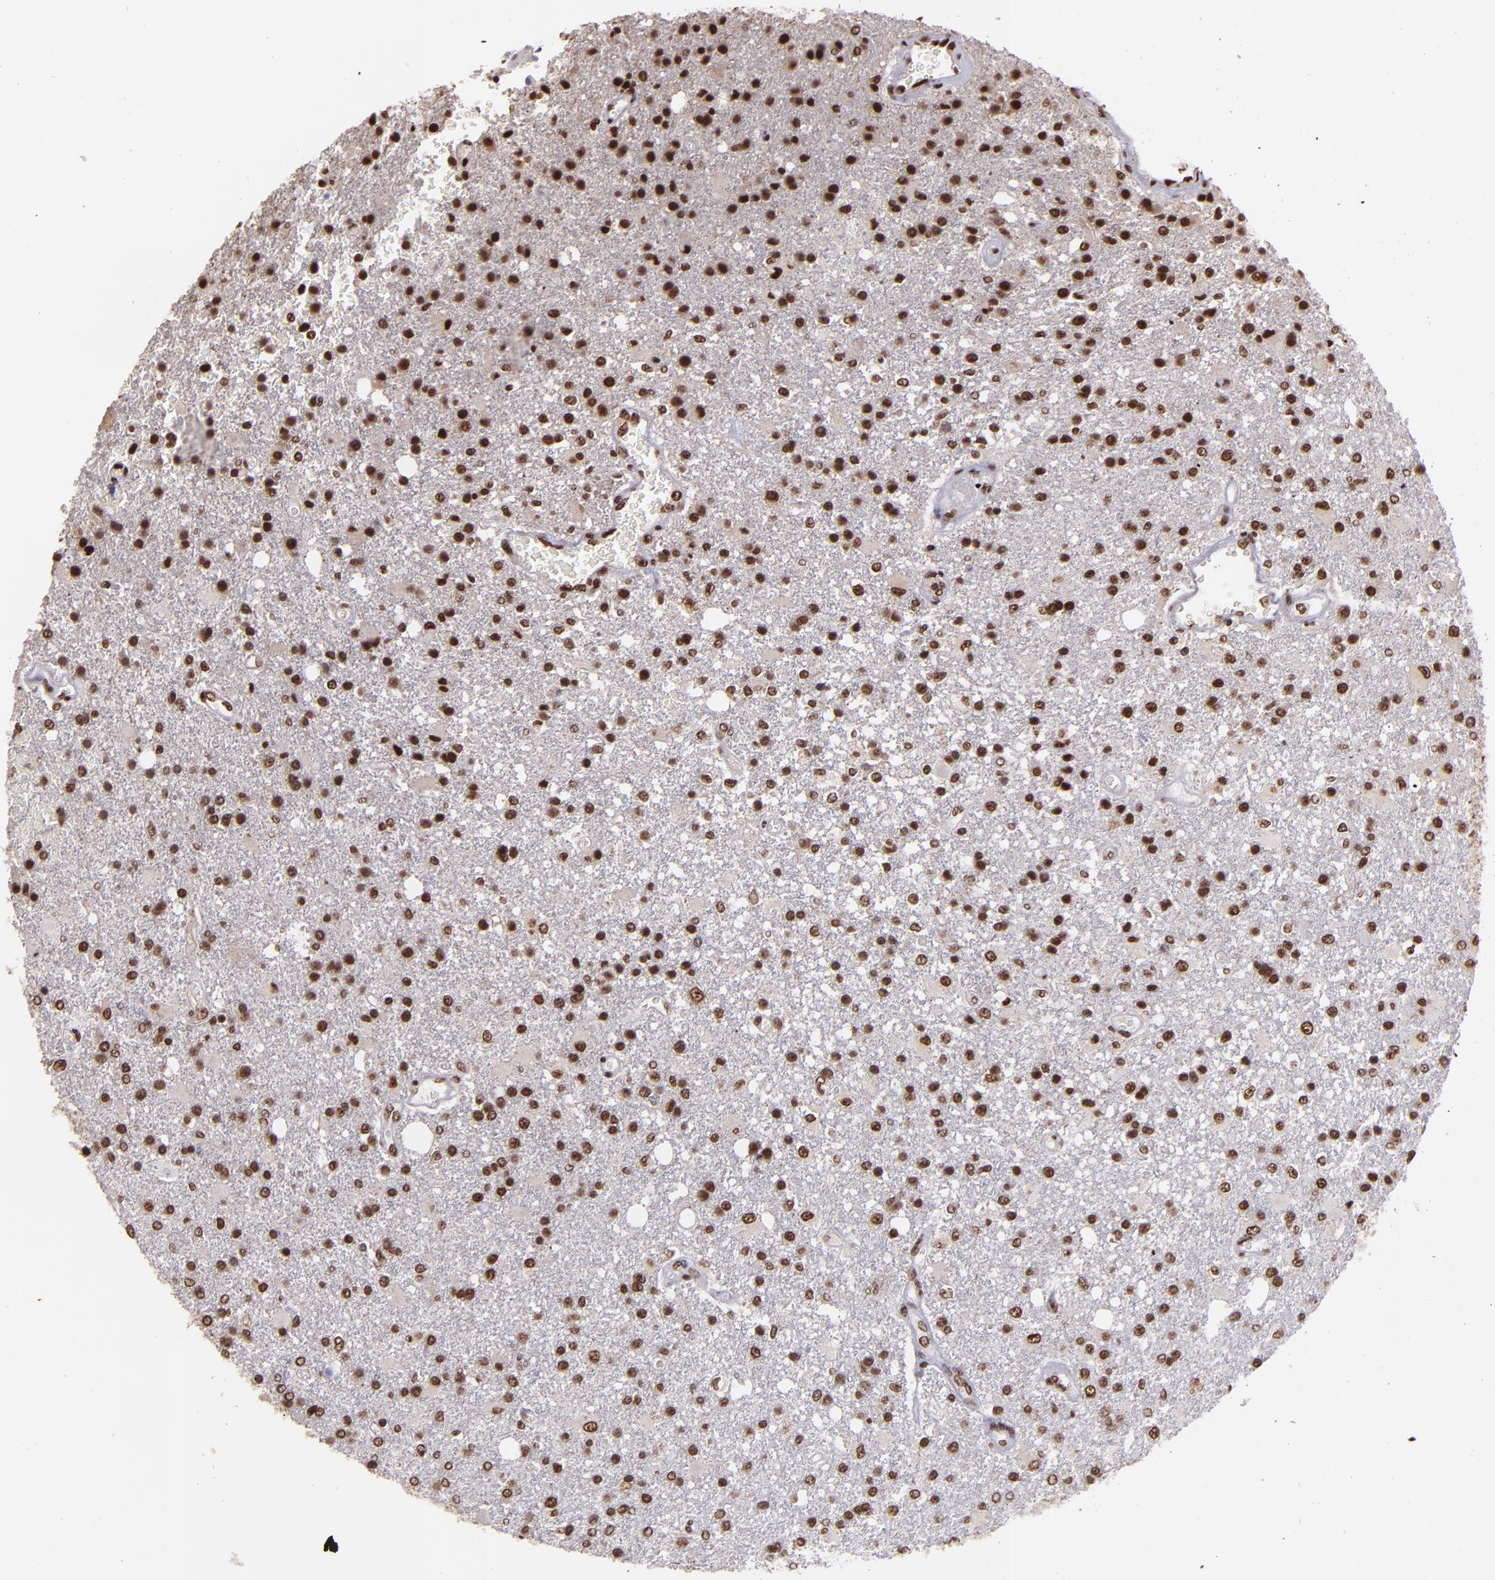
{"staining": {"intensity": "strong", "quantity": ">75%", "location": "nuclear"}, "tissue": "glioma", "cell_type": "Tumor cells", "image_type": "cancer", "snomed": [{"axis": "morphology", "description": "Glioma, malignant, High grade"}, {"axis": "topography", "description": "Cerebral cortex"}], "caption": "Protein expression analysis of human glioma reveals strong nuclear positivity in approximately >75% of tumor cells. Ihc stains the protein of interest in brown and the nuclei are stained blue.", "gene": "PQBP1", "patient": {"sex": "male", "age": 79}}